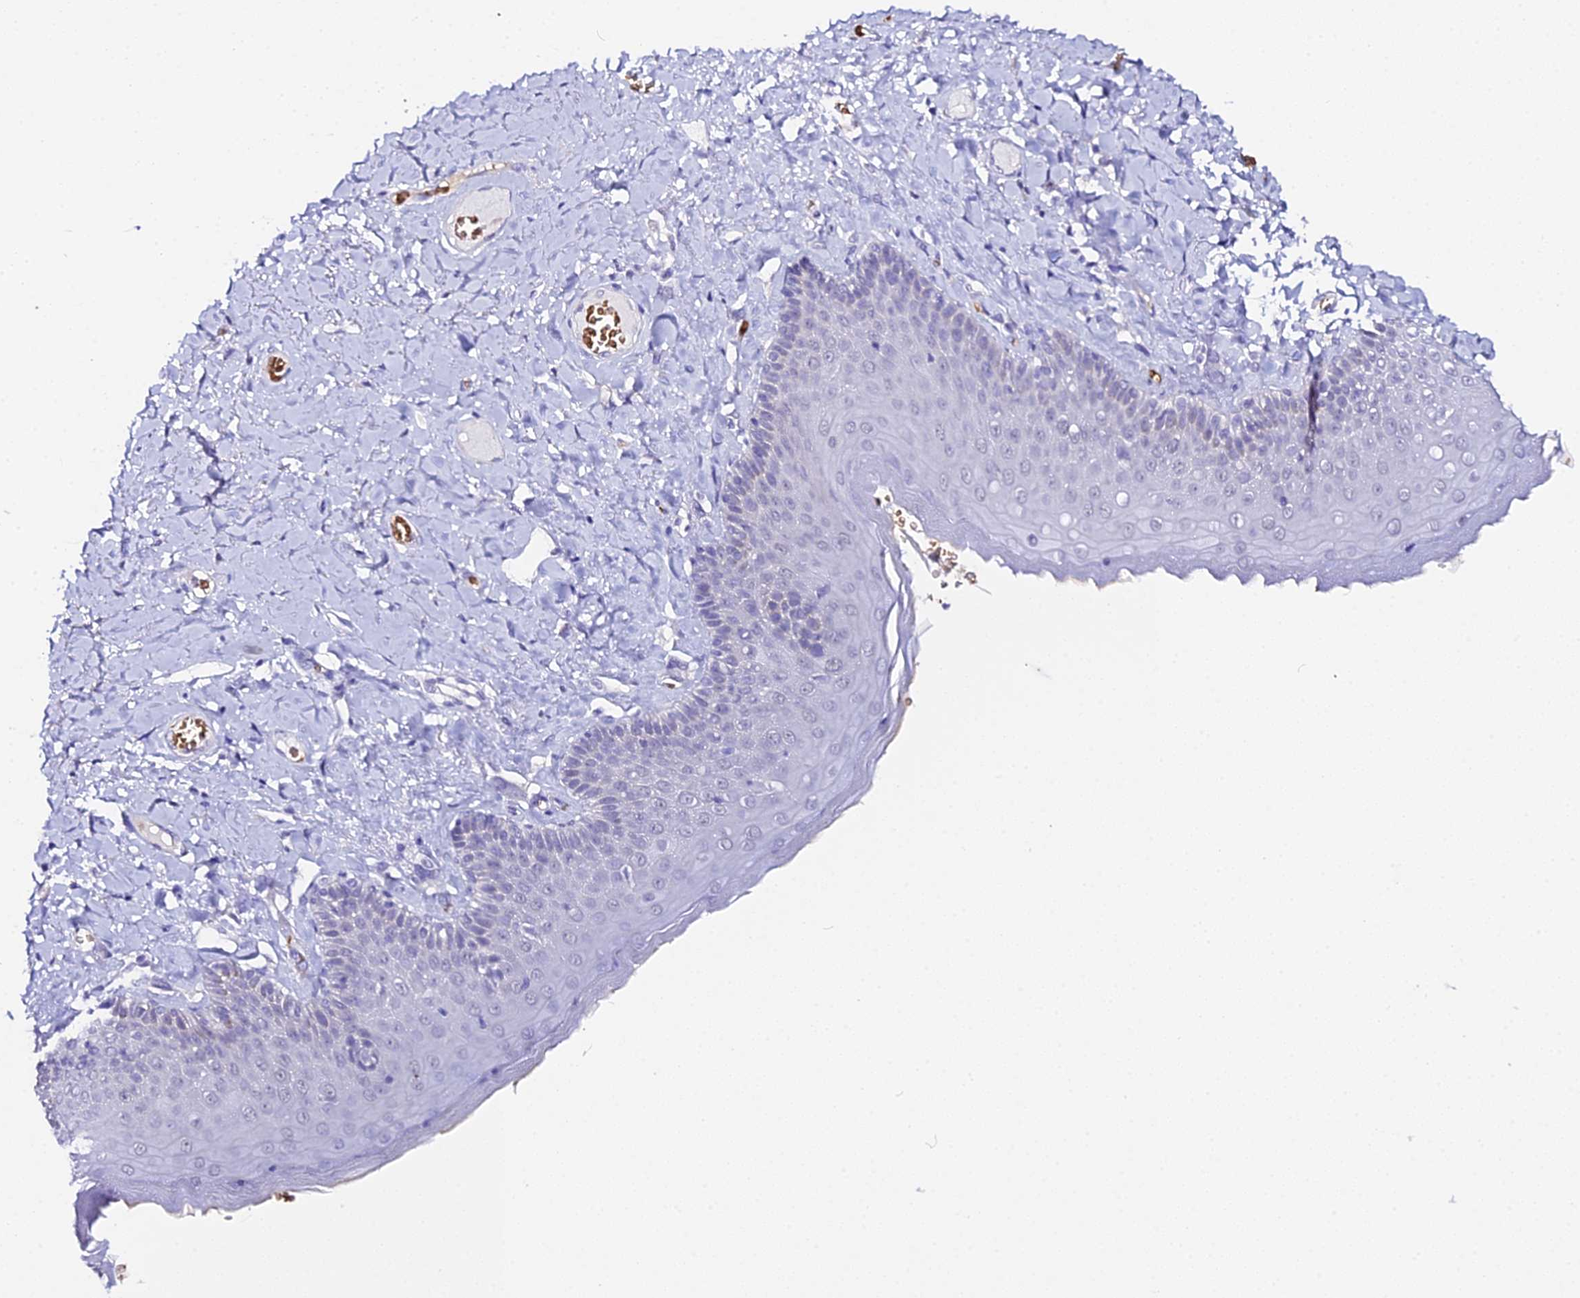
{"staining": {"intensity": "weak", "quantity": "<25%", "location": "cytoplasmic/membranous"}, "tissue": "skin", "cell_type": "Epidermal cells", "image_type": "normal", "snomed": [{"axis": "morphology", "description": "Normal tissue, NOS"}, {"axis": "topography", "description": "Anal"}], "caption": "This histopathology image is of benign skin stained with immunohistochemistry to label a protein in brown with the nuclei are counter-stained blue. There is no staining in epidermal cells.", "gene": "CFAP45", "patient": {"sex": "male", "age": 69}}